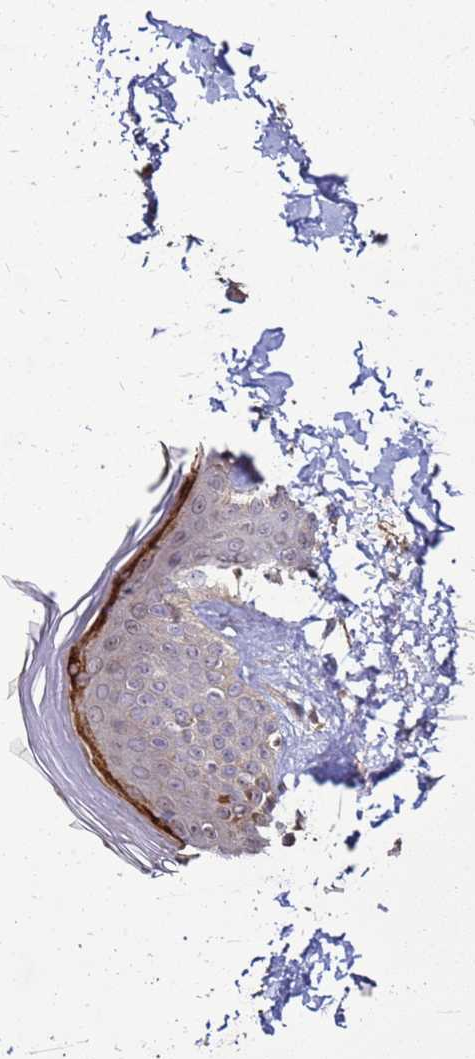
{"staining": {"intensity": "weak", "quantity": "<25%", "location": "cytoplasmic/membranous"}, "tissue": "skin", "cell_type": "Fibroblasts", "image_type": "normal", "snomed": [{"axis": "morphology", "description": "Normal tissue, NOS"}, {"axis": "topography", "description": "Skin"}], "caption": "A high-resolution photomicrograph shows IHC staining of unremarkable skin, which exhibits no significant staining in fibroblasts.", "gene": "CRBN", "patient": {"sex": "female", "age": 64}}